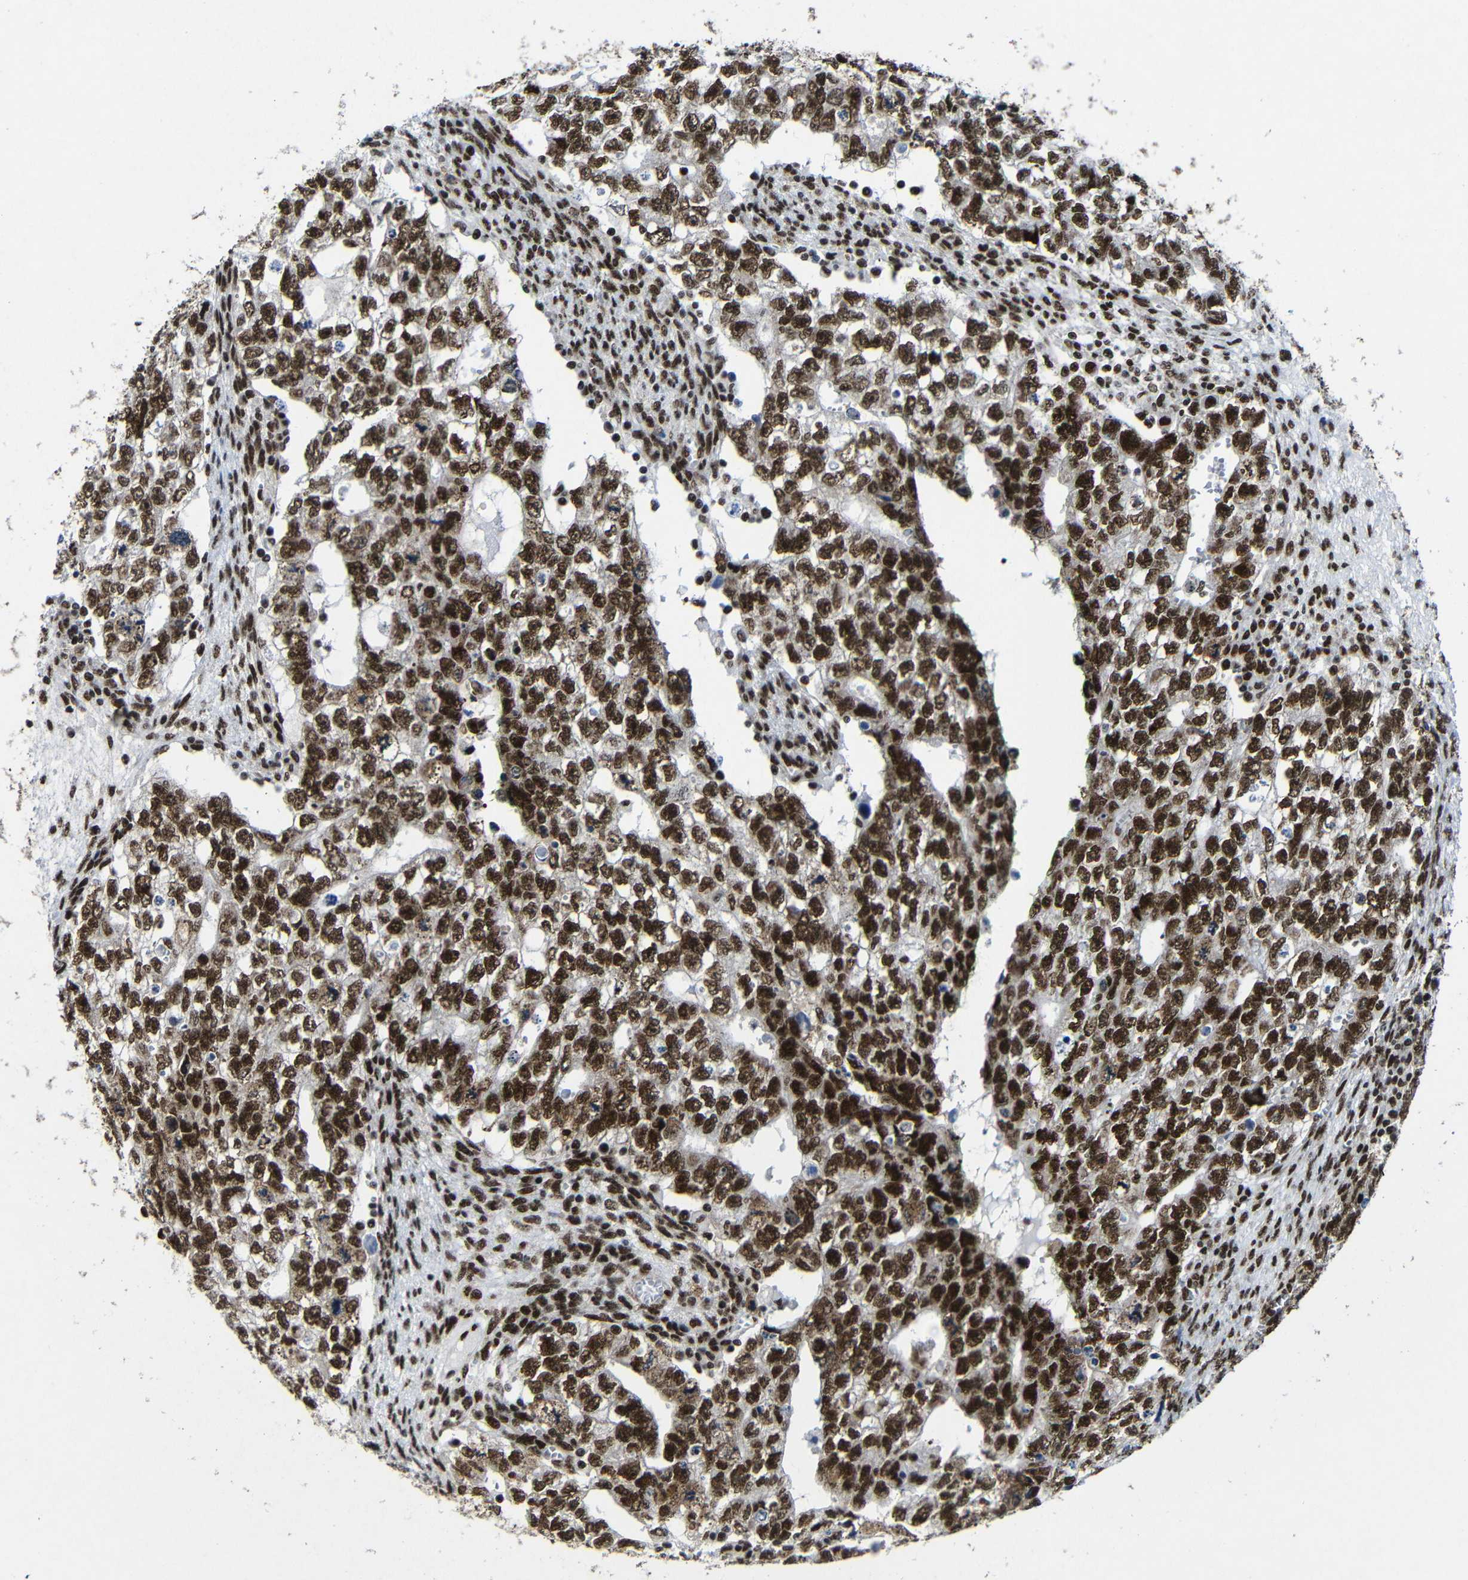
{"staining": {"intensity": "strong", "quantity": ">75%", "location": "nuclear"}, "tissue": "testis cancer", "cell_type": "Tumor cells", "image_type": "cancer", "snomed": [{"axis": "morphology", "description": "Seminoma, NOS"}, {"axis": "morphology", "description": "Carcinoma, Embryonal, NOS"}, {"axis": "topography", "description": "Testis"}], "caption": "Strong nuclear protein positivity is seen in approximately >75% of tumor cells in testis cancer. The protein is shown in brown color, while the nuclei are stained blue.", "gene": "PTBP1", "patient": {"sex": "male", "age": 38}}